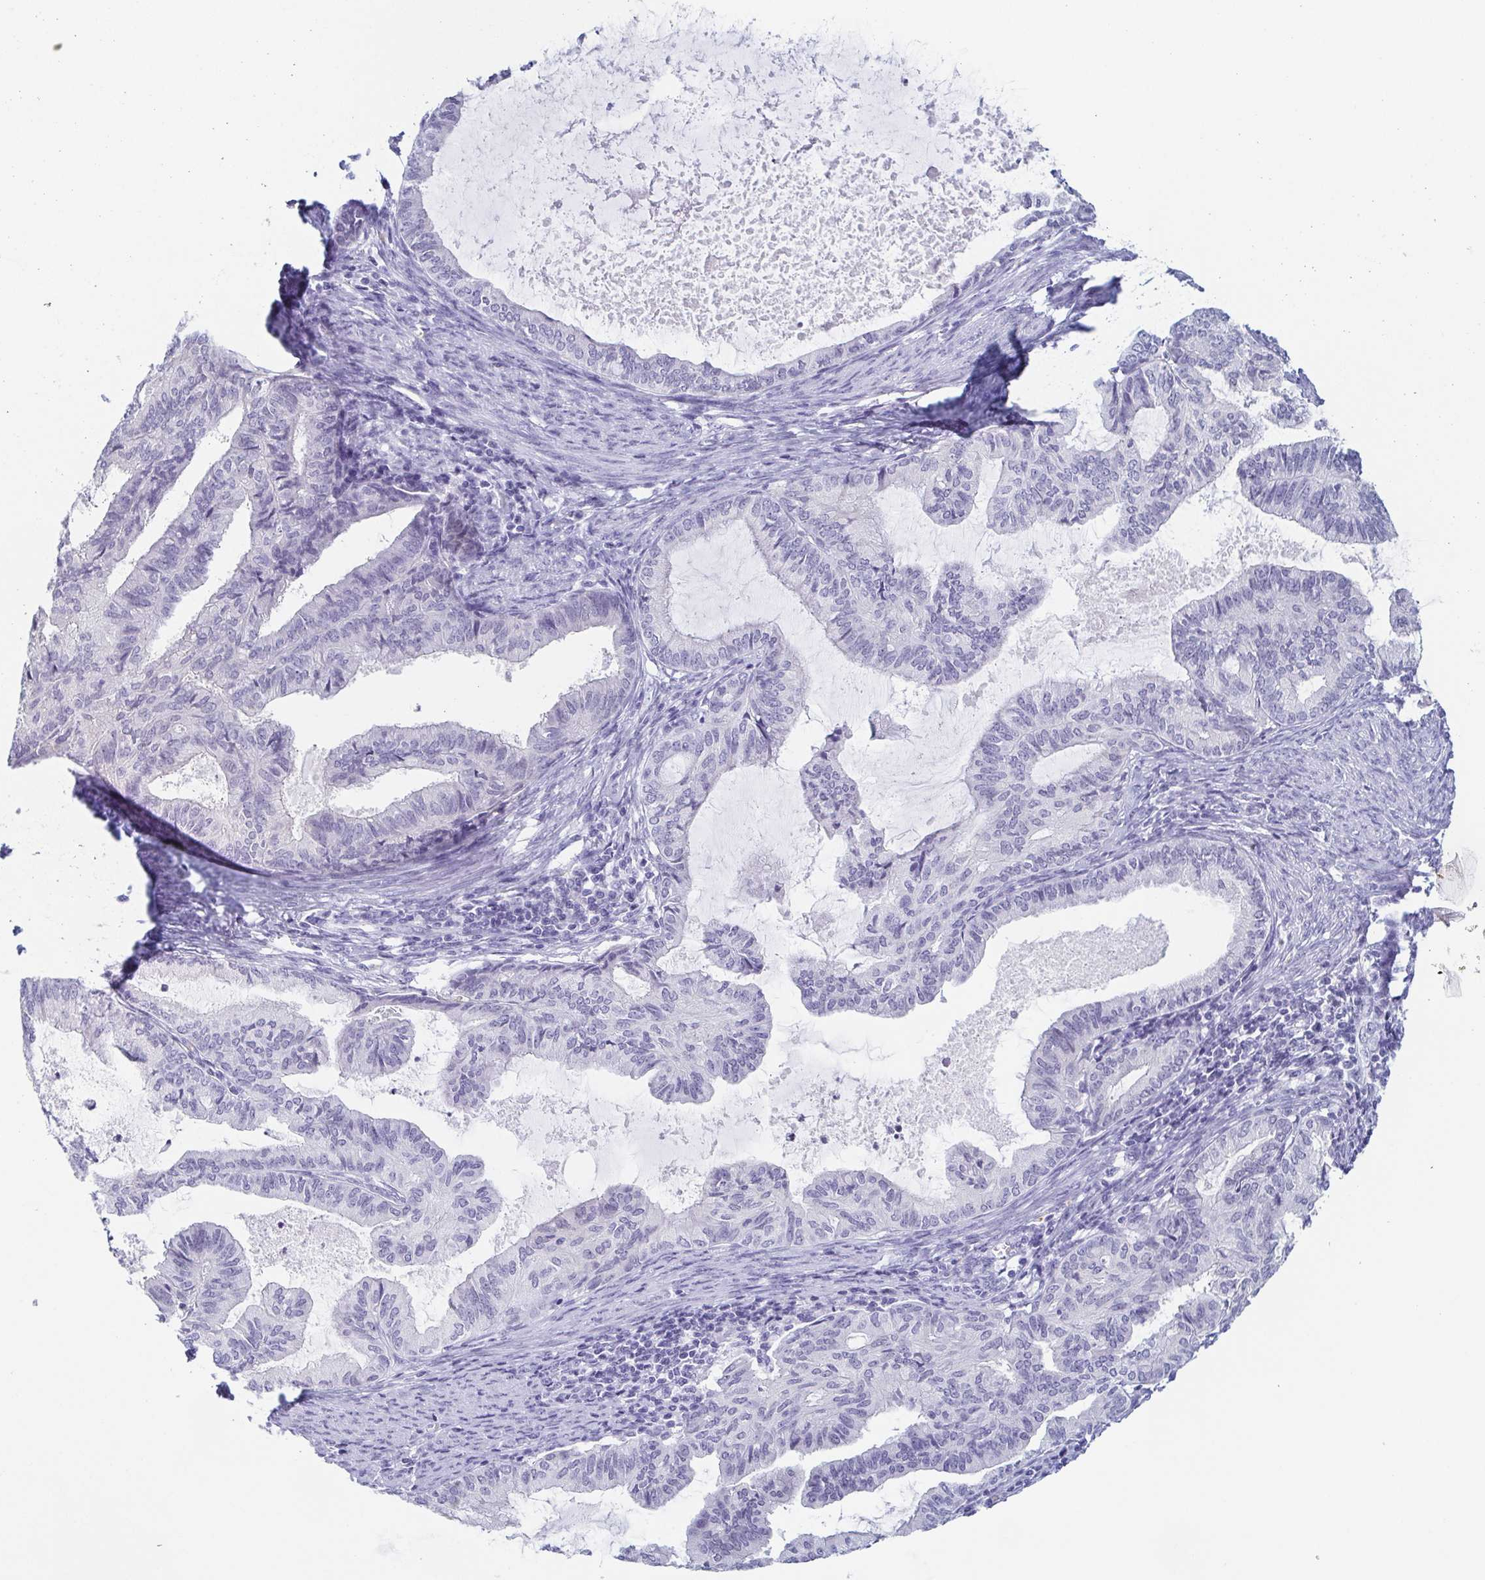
{"staining": {"intensity": "negative", "quantity": "none", "location": "none"}, "tissue": "endometrial cancer", "cell_type": "Tumor cells", "image_type": "cancer", "snomed": [{"axis": "morphology", "description": "Adenocarcinoma, NOS"}, {"axis": "topography", "description": "Endometrium"}], "caption": "Immunohistochemistry micrograph of endometrial adenocarcinoma stained for a protein (brown), which exhibits no staining in tumor cells.", "gene": "REG4", "patient": {"sex": "female", "age": 86}}